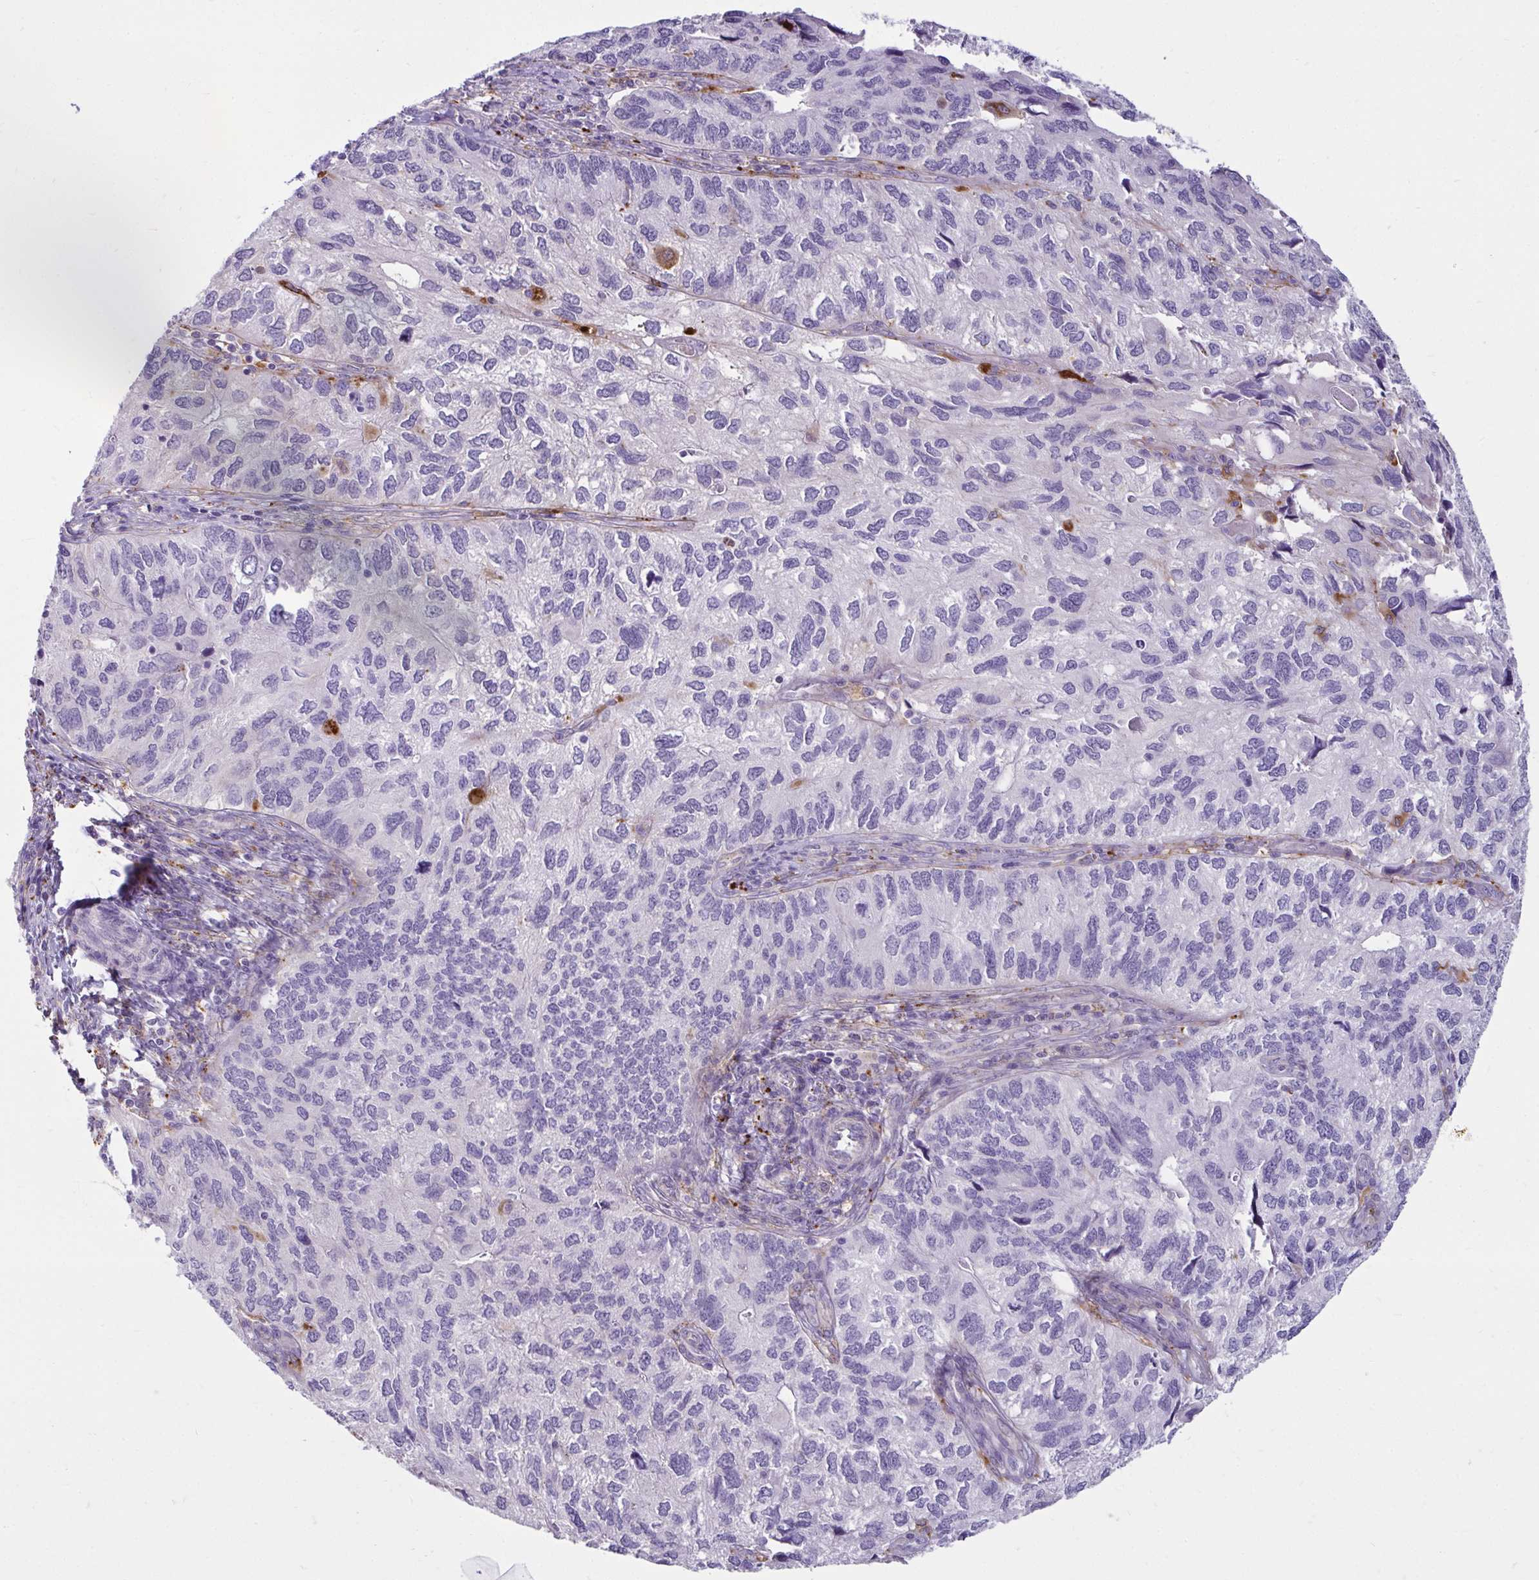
{"staining": {"intensity": "moderate", "quantity": "<25%", "location": "cytoplasmic/membranous"}, "tissue": "endometrial cancer", "cell_type": "Tumor cells", "image_type": "cancer", "snomed": [{"axis": "morphology", "description": "Carcinoma, NOS"}, {"axis": "topography", "description": "Uterus"}], "caption": "DAB (3,3'-diaminobenzidine) immunohistochemical staining of human carcinoma (endometrial) shows moderate cytoplasmic/membranous protein staining in about <25% of tumor cells. The staining is performed using DAB (3,3'-diaminobenzidine) brown chromogen to label protein expression. The nuclei are counter-stained blue using hematoxylin.", "gene": "CTSZ", "patient": {"sex": "female", "age": 76}}